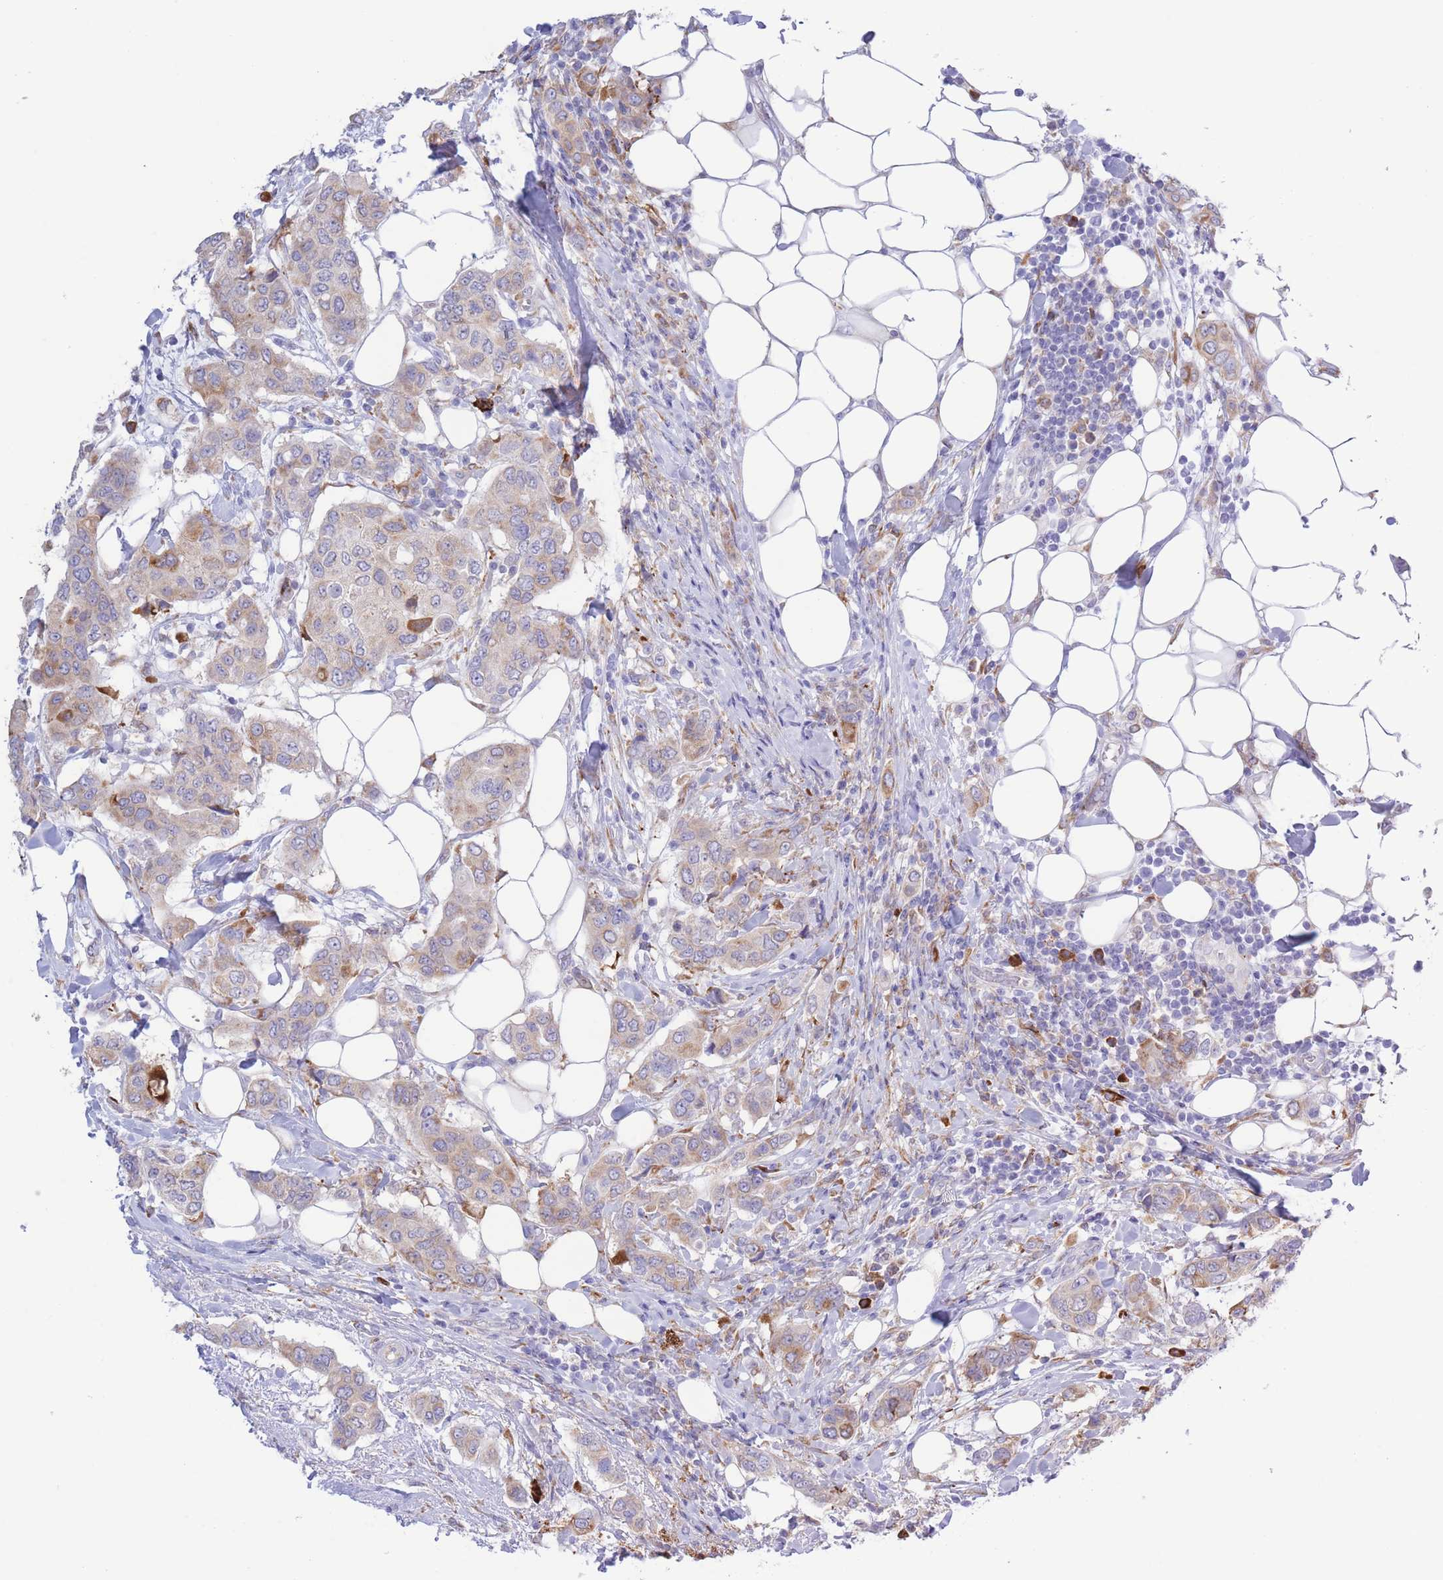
{"staining": {"intensity": "weak", "quantity": ">75%", "location": "cytoplasmic/membranous"}, "tissue": "breast cancer", "cell_type": "Tumor cells", "image_type": "cancer", "snomed": [{"axis": "morphology", "description": "Lobular carcinoma"}, {"axis": "topography", "description": "Breast"}], "caption": "Immunohistochemistry of human breast cancer demonstrates low levels of weak cytoplasmic/membranous expression in about >75% of tumor cells.", "gene": "MYDGF", "patient": {"sex": "female", "age": 51}}